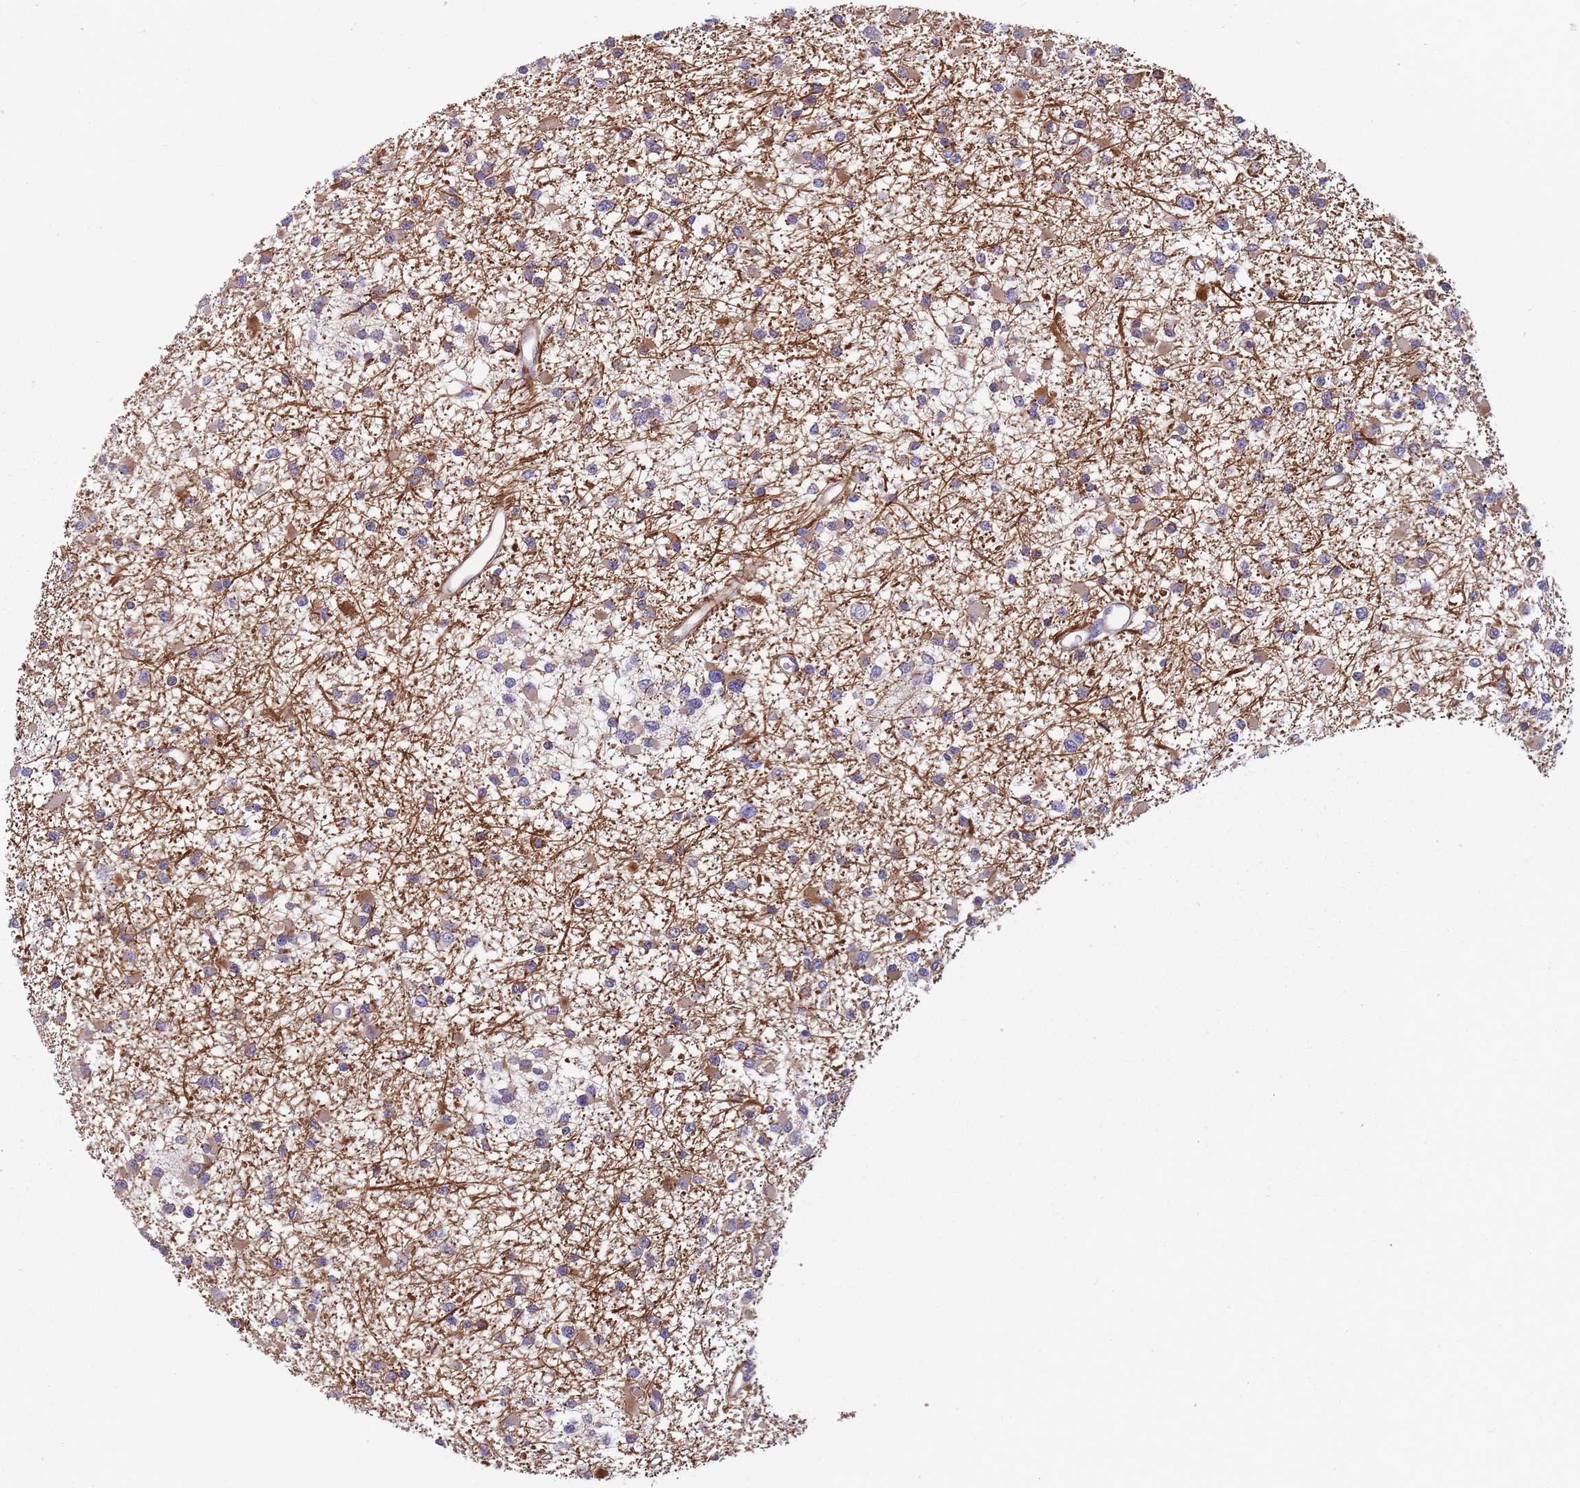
{"staining": {"intensity": "moderate", "quantity": "<25%", "location": "cytoplasmic/membranous"}, "tissue": "glioma", "cell_type": "Tumor cells", "image_type": "cancer", "snomed": [{"axis": "morphology", "description": "Glioma, malignant, Low grade"}, {"axis": "topography", "description": "Brain"}], "caption": "Glioma tissue displays moderate cytoplasmic/membranous positivity in approximately <25% of tumor cells The staining was performed using DAB (3,3'-diaminobenzidine) to visualize the protein expression in brown, while the nuclei were stained in blue with hematoxylin (Magnification: 20x).", "gene": "FAM83F", "patient": {"sex": "female", "age": 22}}